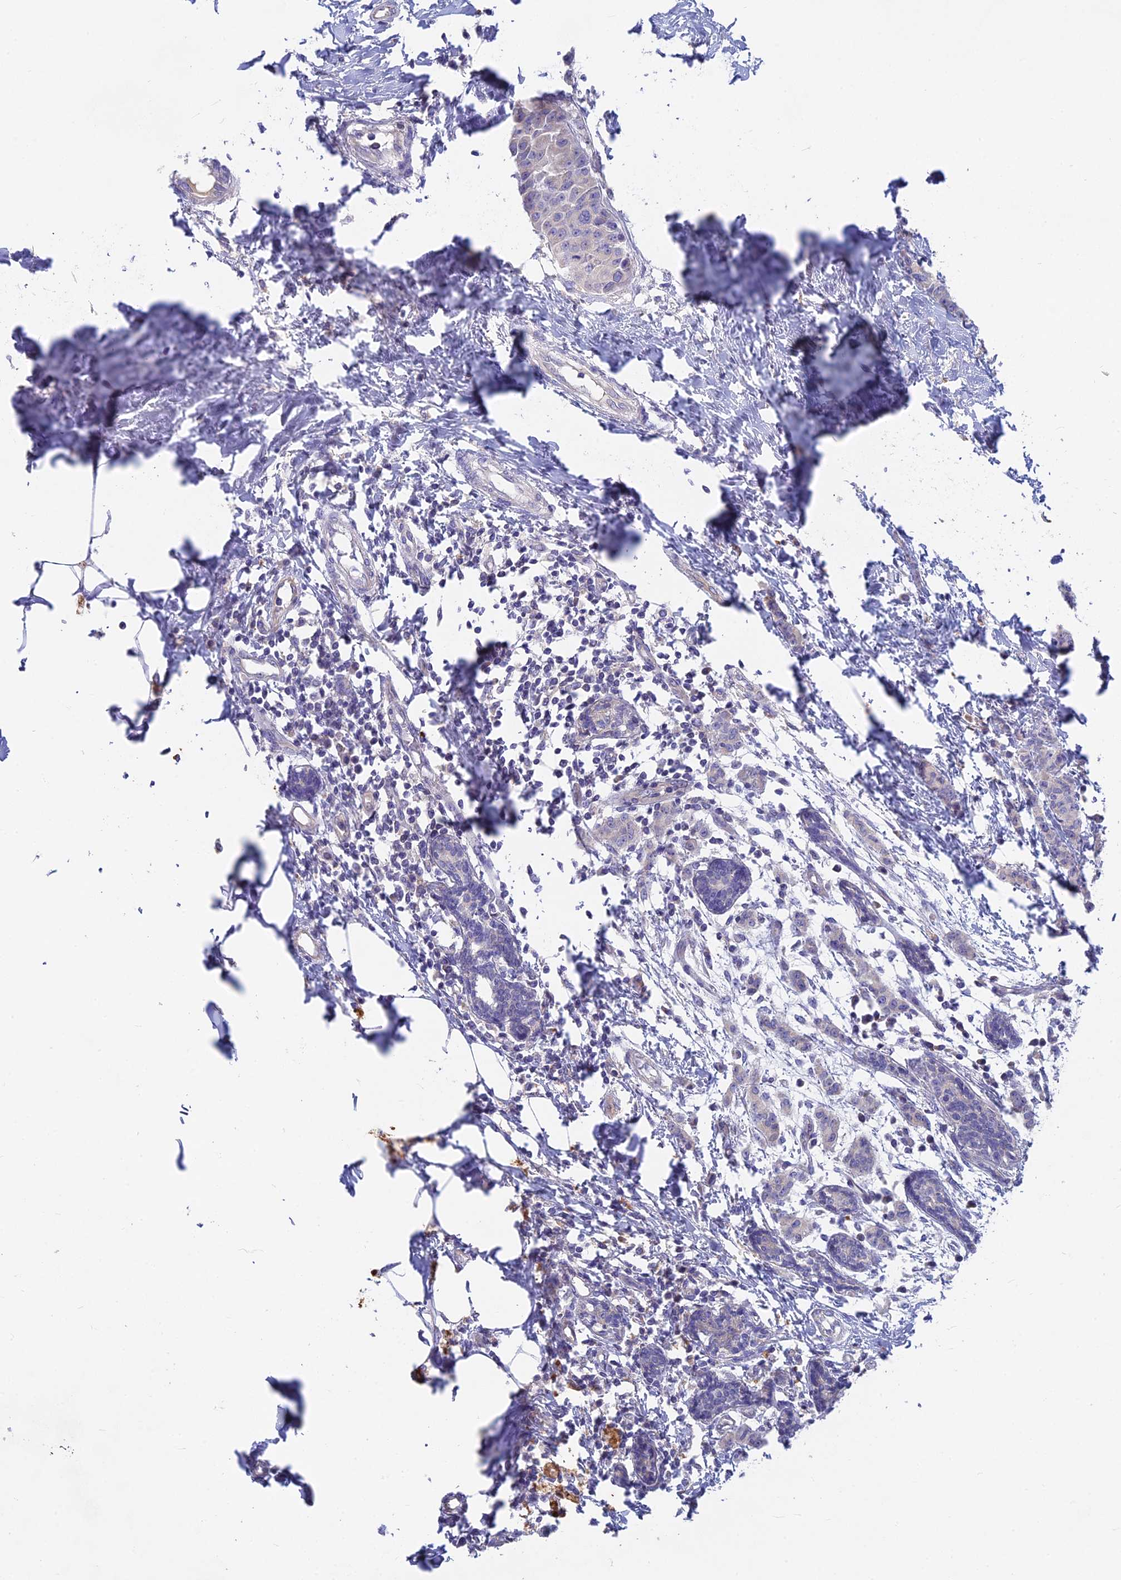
{"staining": {"intensity": "negative", "quantity": "none", "location": "none"}, "tissue": "breast cancer", "cell_type": "Tumor cells", "image_type": "cancer", "snomed": [{"axis": "morphology", "description": "Duct carcinoma"}, {"axis": "topography", "description": "Breast"}], "caption": "IHC micrograph of neoplastic tissue: human breast cancer stained with DAB demonstrates no significant protein staining in tumor cells. Brightfield microscopy of IHC stained with DAB (brown) and hematoxylin (blue), captured at high magnification.", "gene": "PZP", "patient": {"sex": "female", "age": 40}}